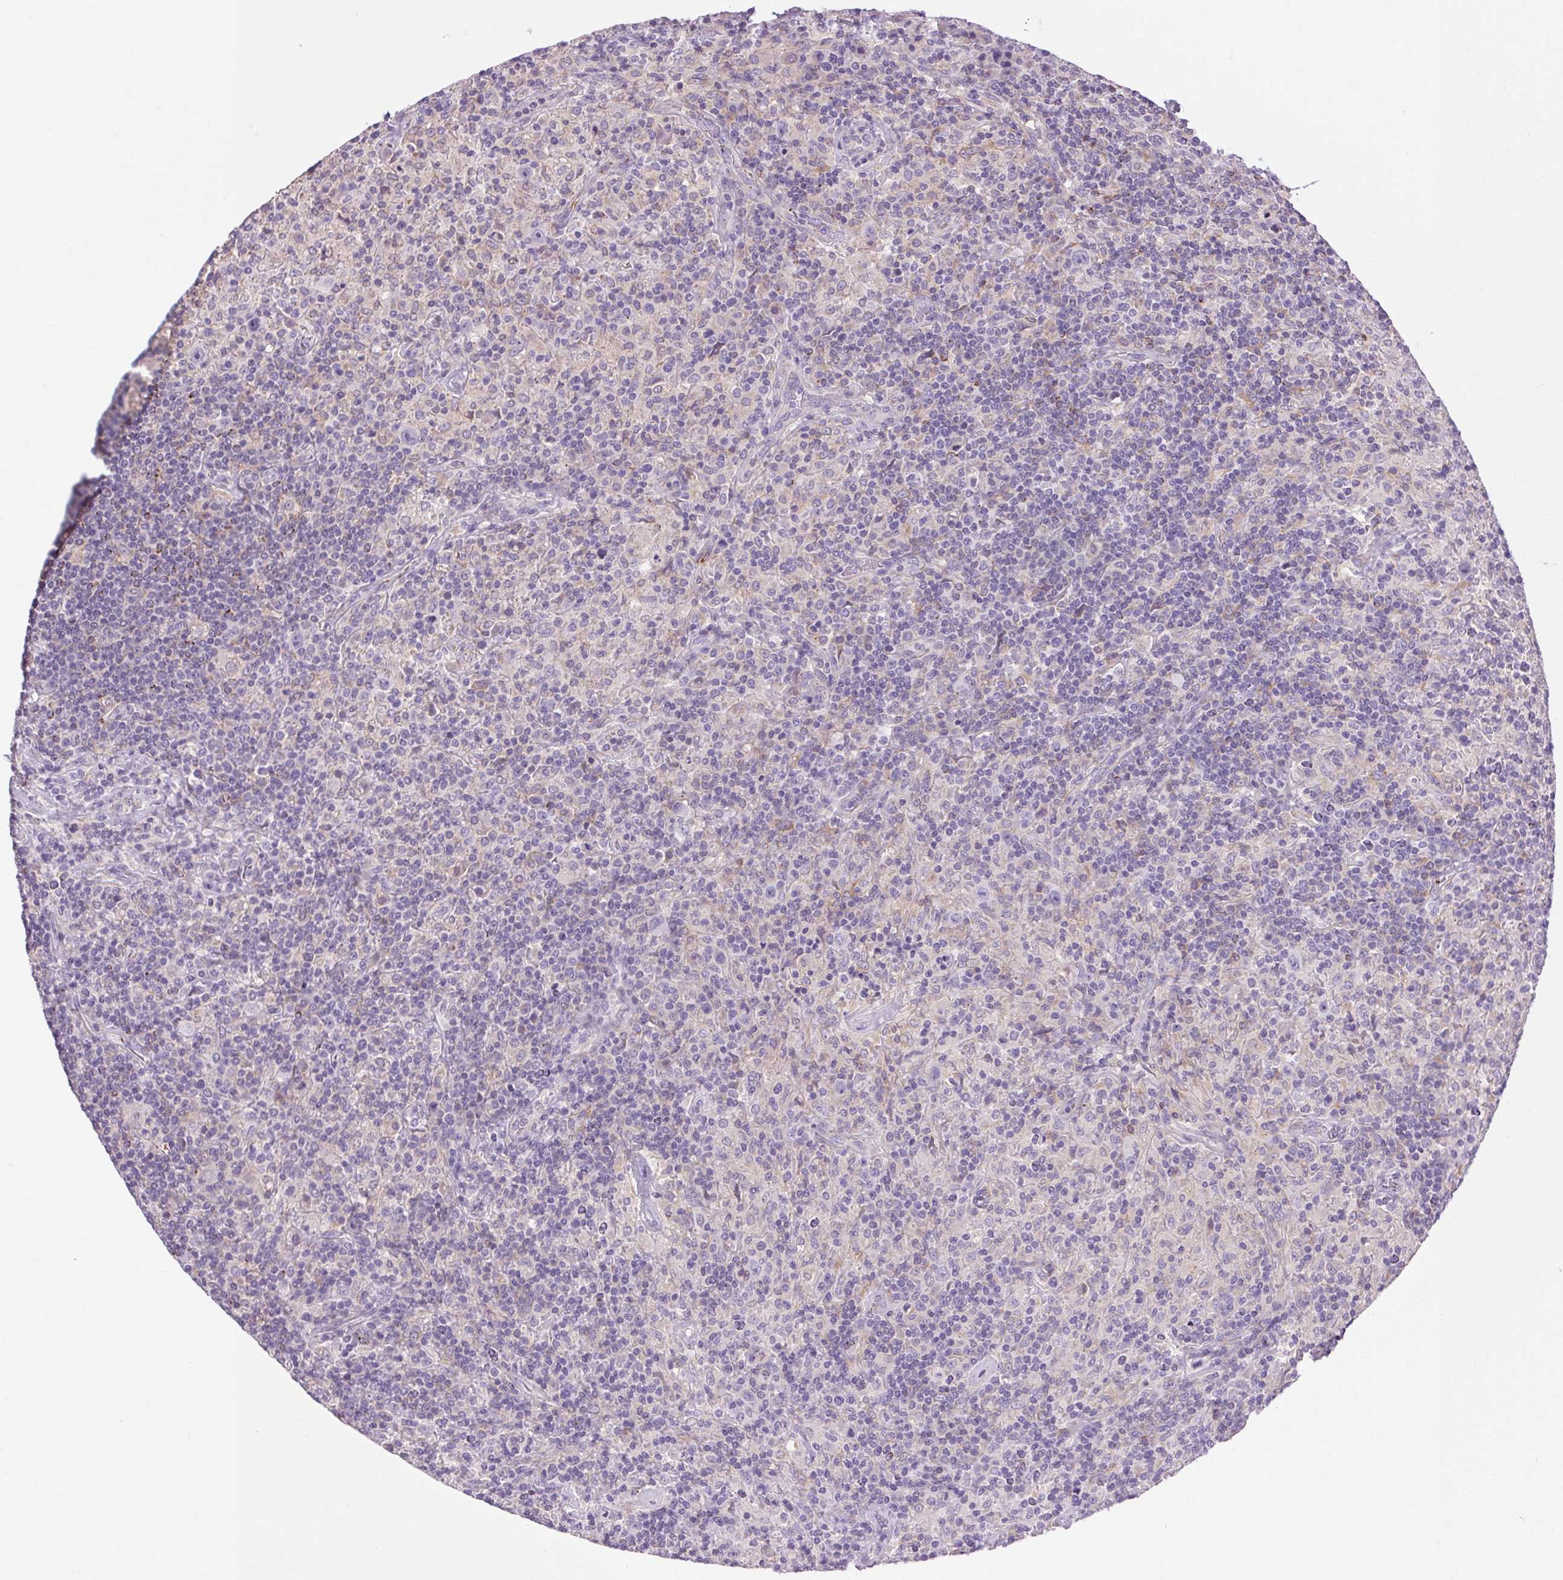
{"staining": {"intensity": "negative", "quantity": "none", "location": "none"}, "tissue": "lymphoma", "cell_type": "Tumor cells", "image_type": "cancer", "snomed": [{"axis": "morphology", "description": "Hodgkin's disease, NOS"}, {"axis": "topography", "description": "Lymph node"}], "caption": "Immunohistochemistry histopathology image of human Hodgkin's disease stained for a protein (brown), which exhibits no positivity in tumor cells.", "gene": "SOWAHC", "patient": {"sex": "male", "age": 70}}